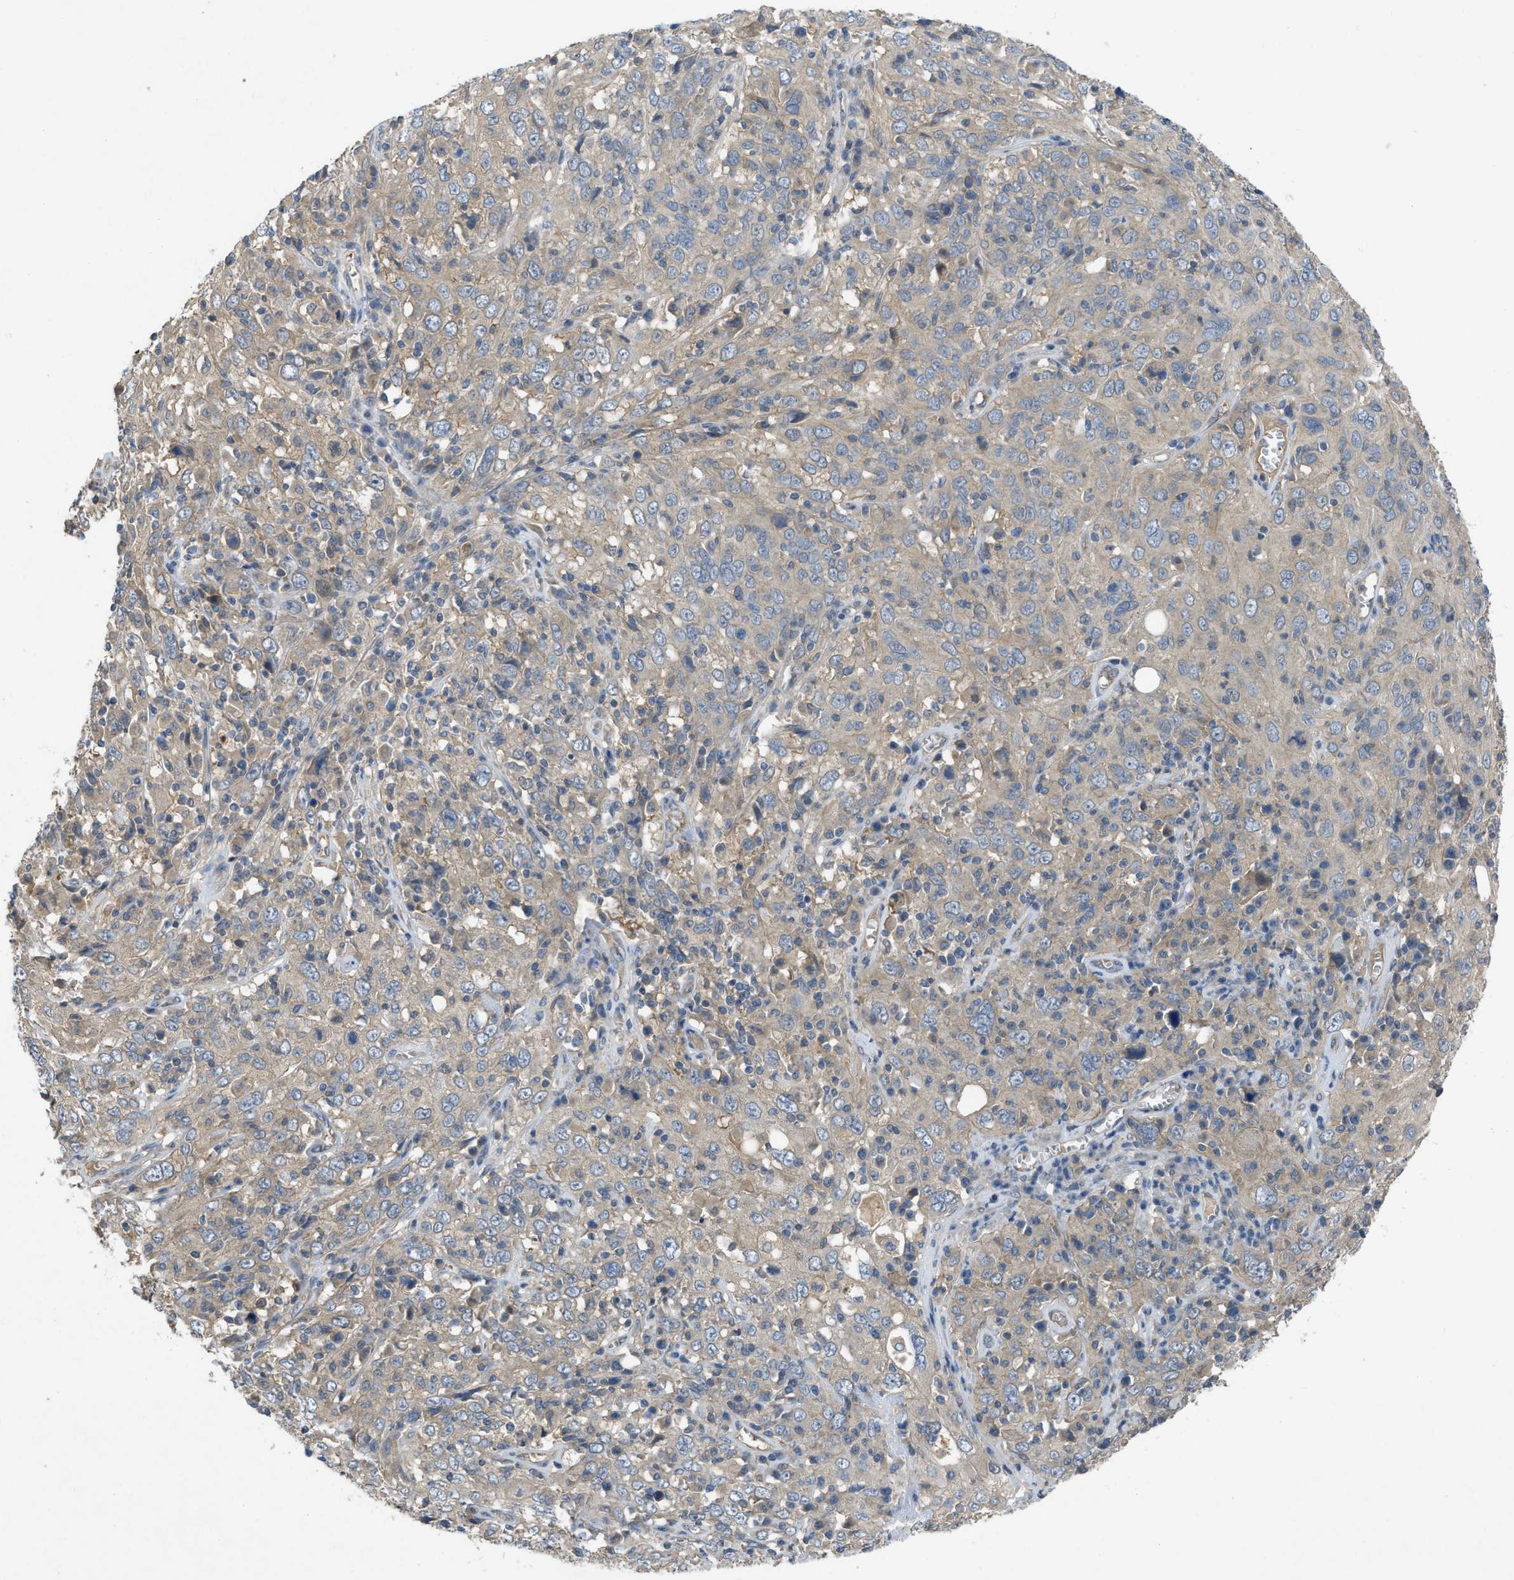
{"staining": {"intensity": "weak", "quantity": ">75%", "location": "cytoplasmic/membranous"}, "tissue": "cervical cancer", "cell_type": "Tumor cells", "image_type": "cancer", "snomed": [{"axis": "morphology", "description": "Squamous cell carcinoma, NOS"}, {"axis": "topography", "description": "Cervix"}], "caption": "This is a micrograph of immunohistochemistry staining of cervical cancer (squamous cell carcinoma), which shows weak expression in the cytoplasmic/membranous of tumor cells.", "gene": "PPP3CA", "patient": {"sex": "female", "age": 46}}